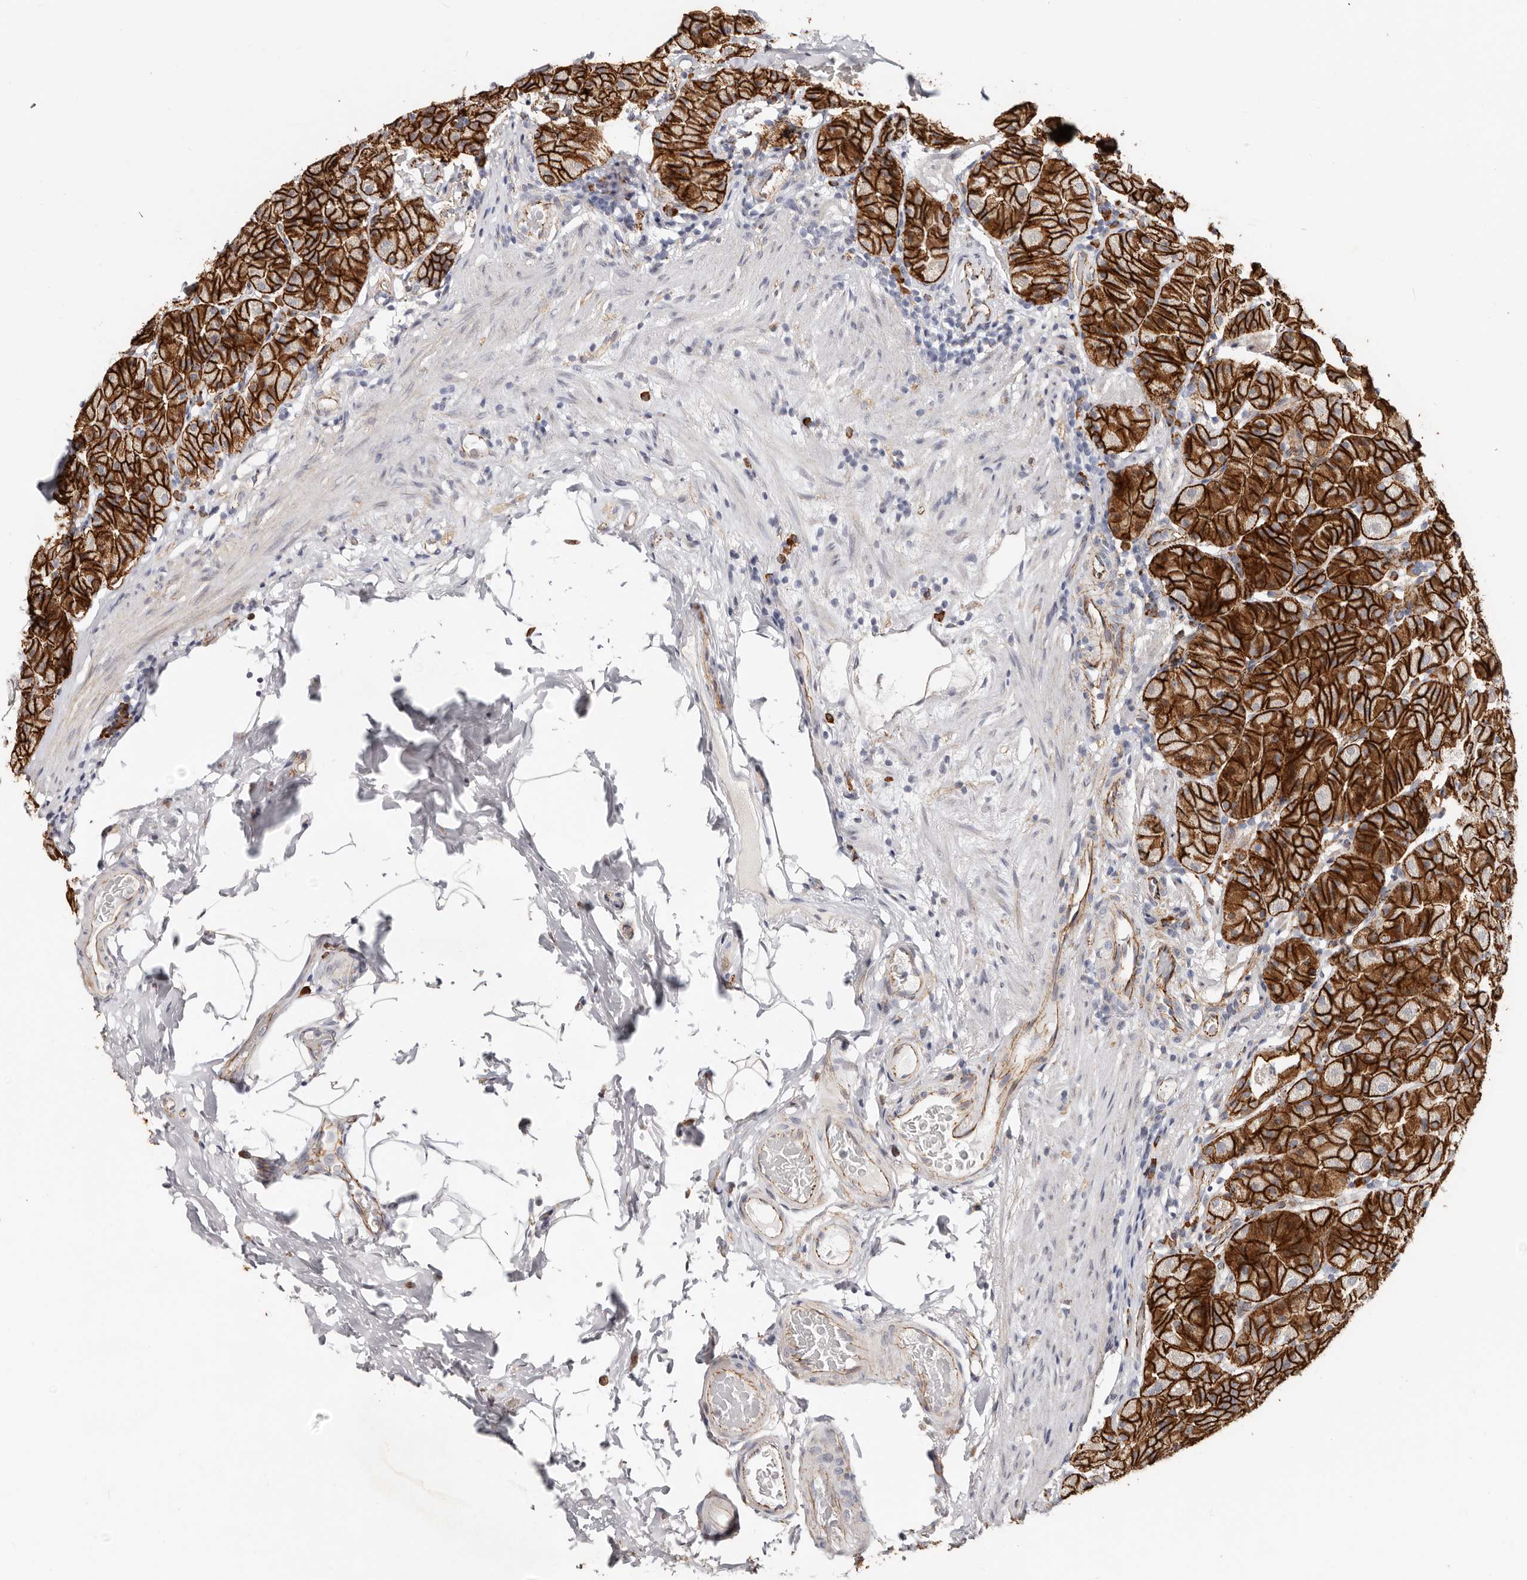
{"staining": {"intensity": "strong", "quantity": ">75%", "location": "cytoplasmic/membranous"}, "tissue": "stomach", "cell_type": "Glandular cells", "image_type": "normal", "snomed": [{"axis": "morphology", "description": "Normal tissue, NOS"}, {"axis": "topography", "description": "Stomach, upper"}], "caption": "Immunohistochemical staining of benign stomach reveals high levels of strong cytoplasmic/membranous expression in approximately >75% of glandular cells.", "gene": "CTNNB1", "patient": {"sex": "male", "age": 68}}